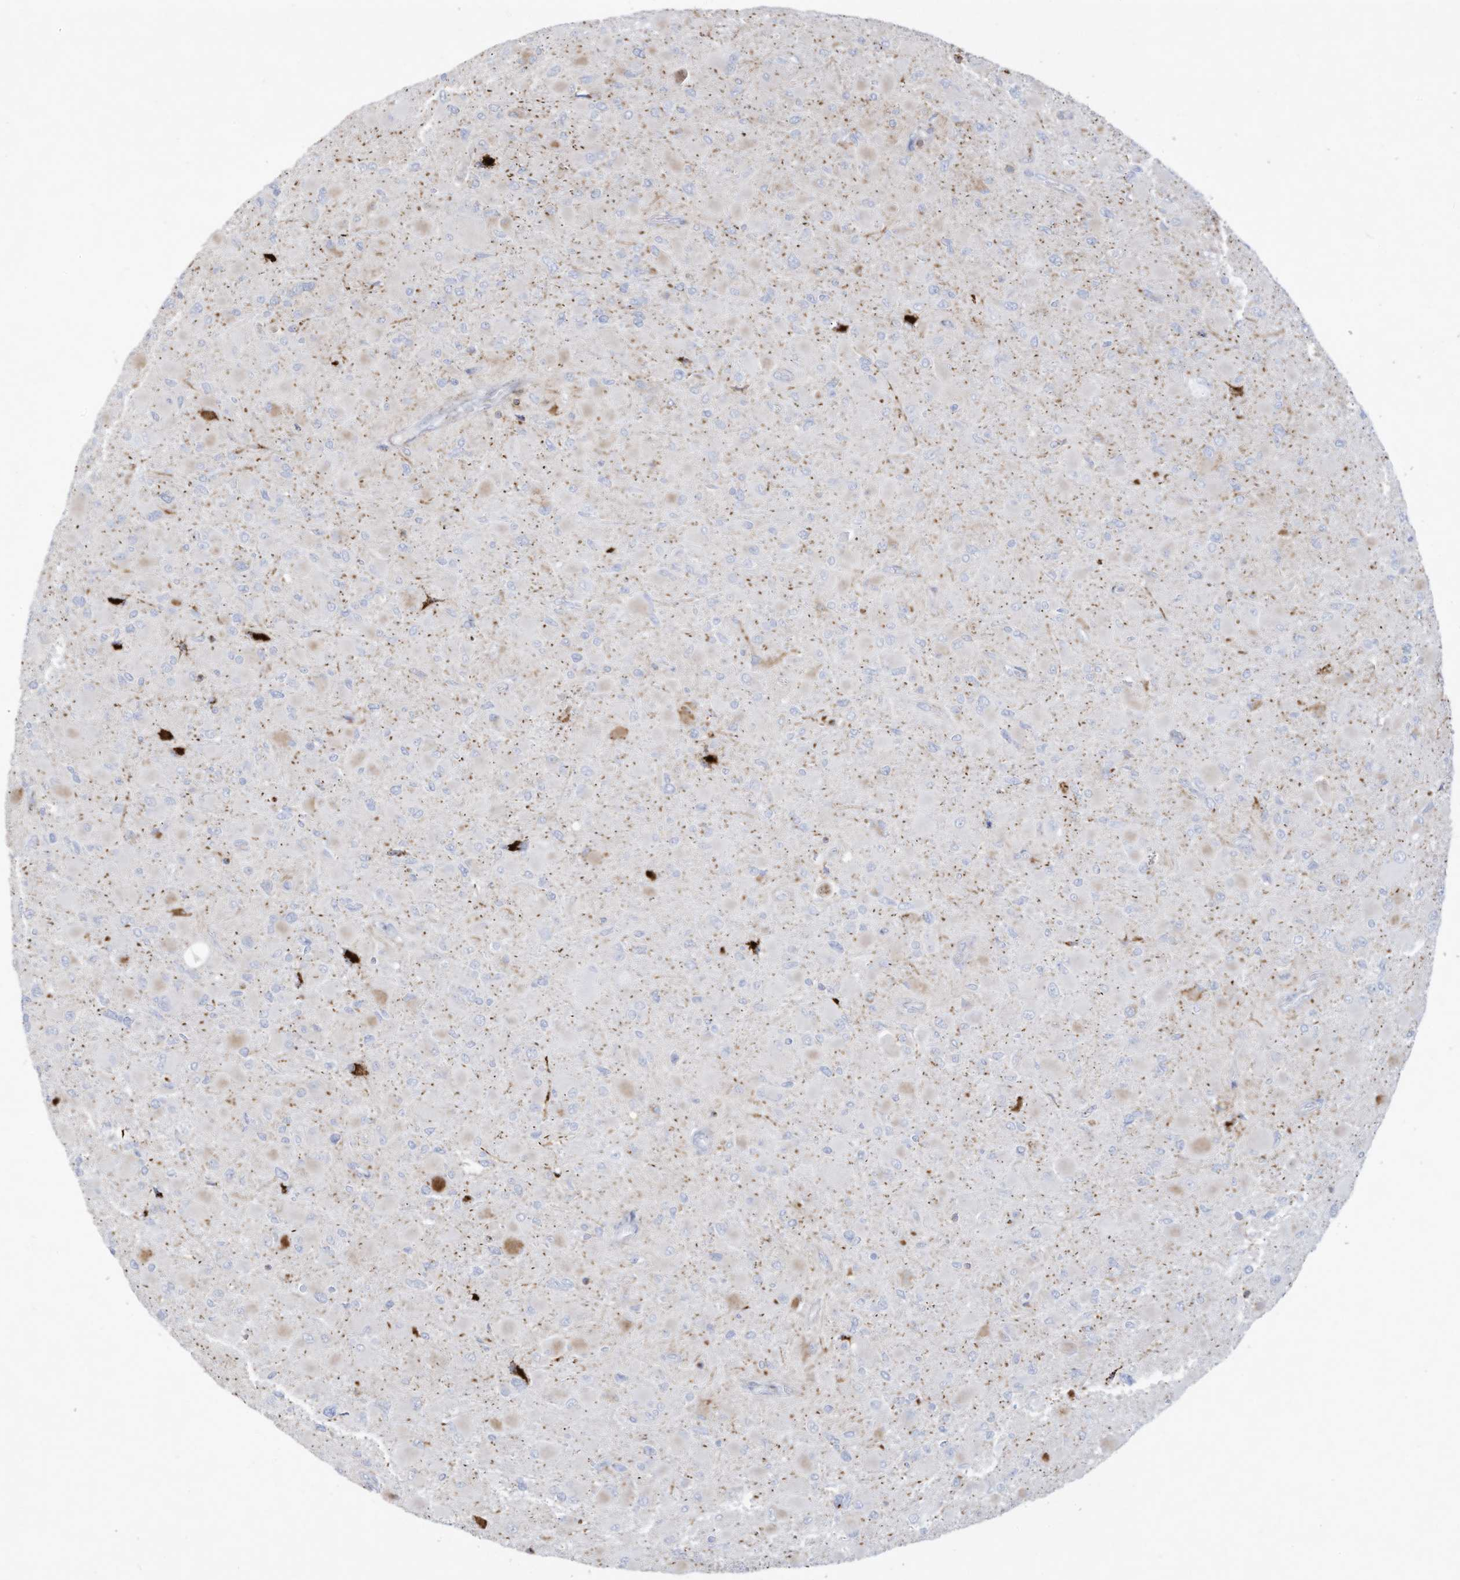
{"staining": {"intensity": "negative", "quantity": "none", "location": "none"}, "tissue": "glioma", "cell_type": "Tumor cells", "image_type": "cancer", "snomed": [{"axis": "morphology", "description": "Glioma, malignant, High grade"}, {"axis": "topography", "description": "Cerebral cortex"}], "caption": "DAB (3,3'-diaminobenzidine) immunohistochemical staining of high-grade glioma (malignant) demonstrates no significant staining in tumor cells. (DAB (3,3'-diaminobenzidine) IHC, high magnification).", "gene": "THNSL2", "patient": {"sex": "female", "age": 36}}